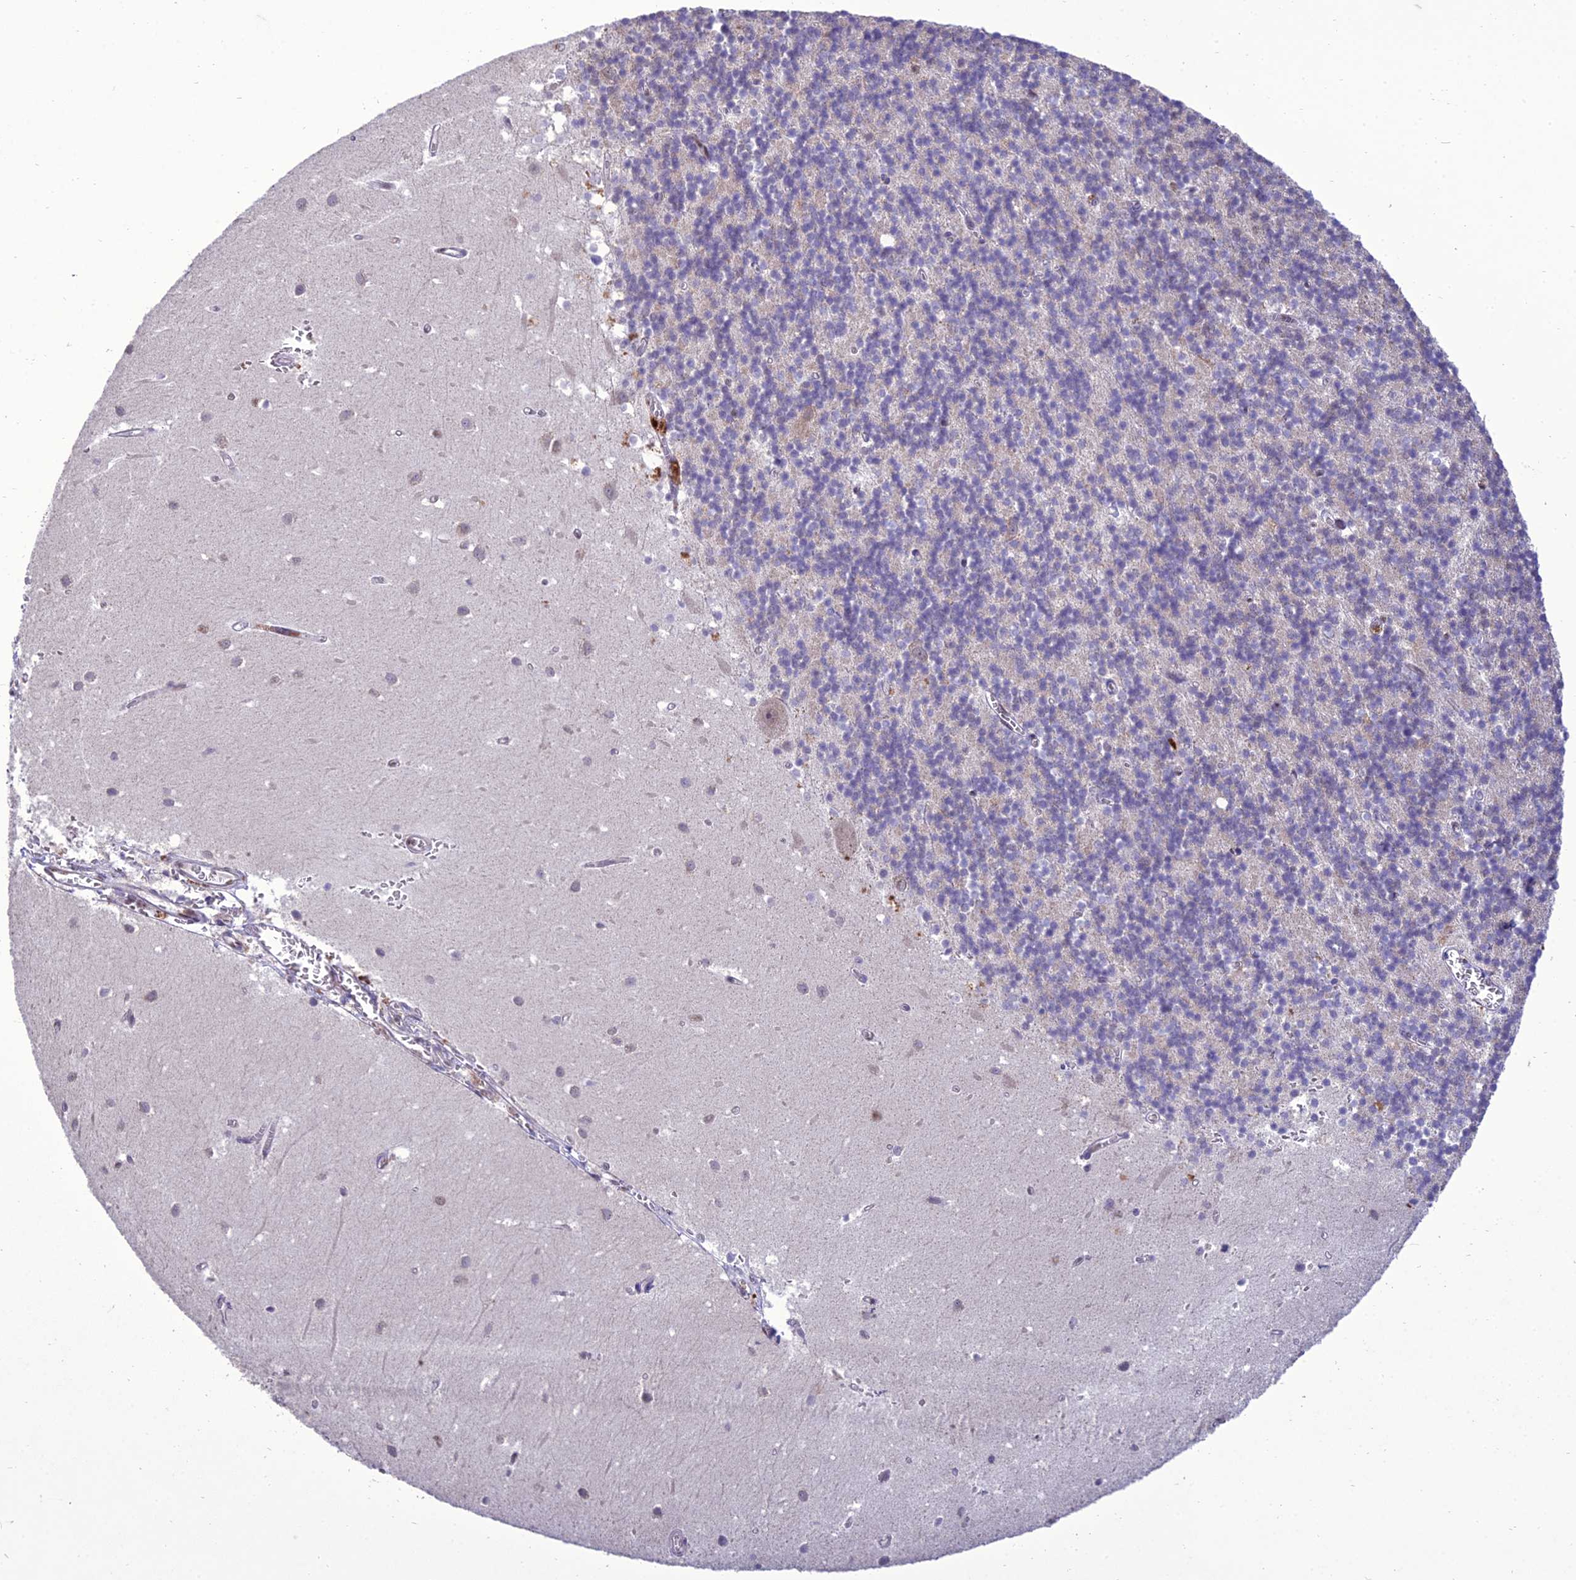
{"staining": {"intensity": "weak", "quantity": "<25%", "location": "nuclear"}, "tissue": "cerebellum", "cell_type": "Cells in granular layer", "image_type": "normal", "snomed": [{"axis": "morphology", "description": "Normal tissue, NOS"}, {"axis": "topography", "description": "Cerebellum"}], "caption": "High magnification brightfield microscopy of normal cerebellum stained with DAB (3,3'-diaminobenzidine) (brown) and counterstained with hematoxylin (blue): cells in granular layer show no significant expression. The staining is performed using DAB (3,3'-diaminobenzidine) brown chromogen with nuclei counter-stained in using hematoxylin.", "gene": "RANBP3", "patient": {"sex": "male", "age": 54}}